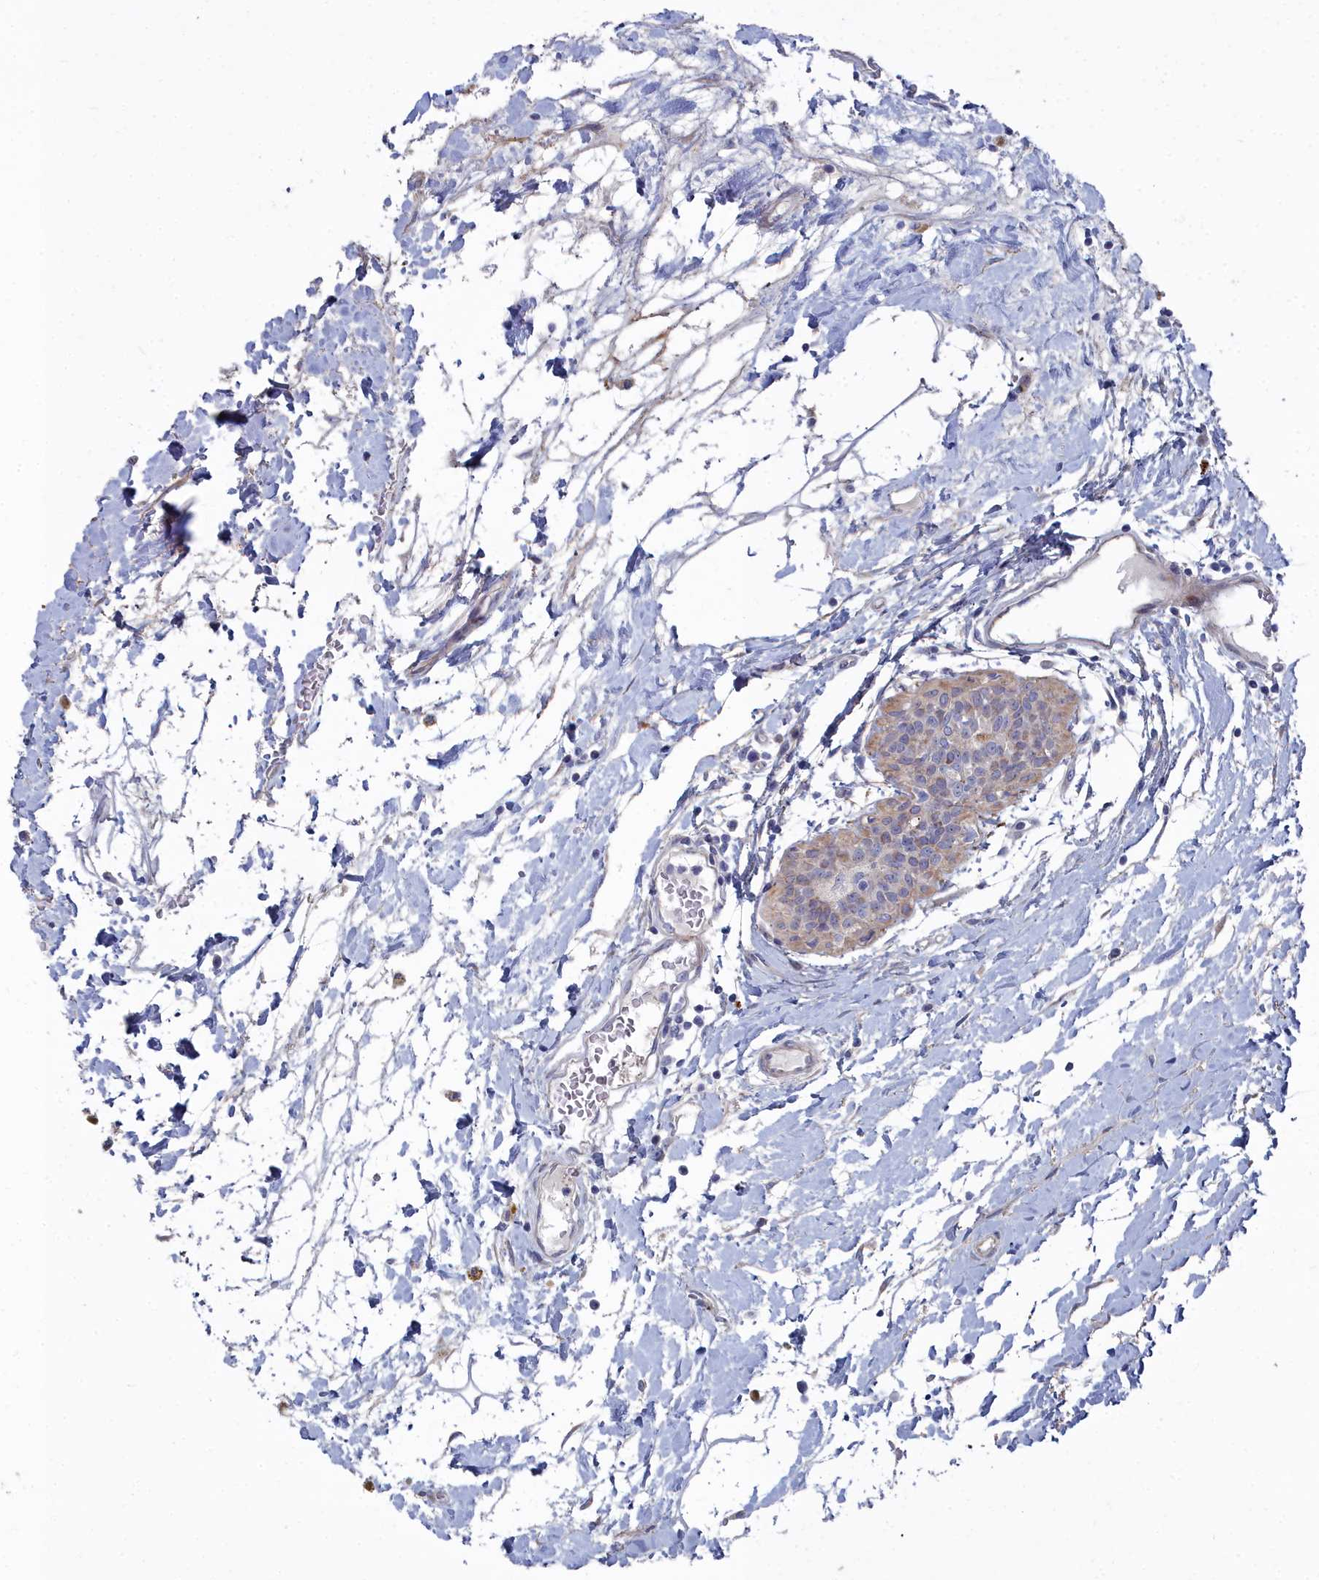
{"staining": {"intensity": "weak", "quantity": "<25%", "location": "cytoplasmic/membranous"}, "tissue": "breast cancer", "cell_type": "Tumor cells", "image_type": "cancer", "snomed": [{"axis": "morphology", "description": "Duct carcinoma"}, {"axis": "topography", "description": "Breast"}], "caption": "Tumor cells show no significant expression in breast cancer (intraductal carcinoma). (DAB IHC, high magnification).", "gene": "SHISAL2A", "patient": {"sex": "female", "age": 55}}